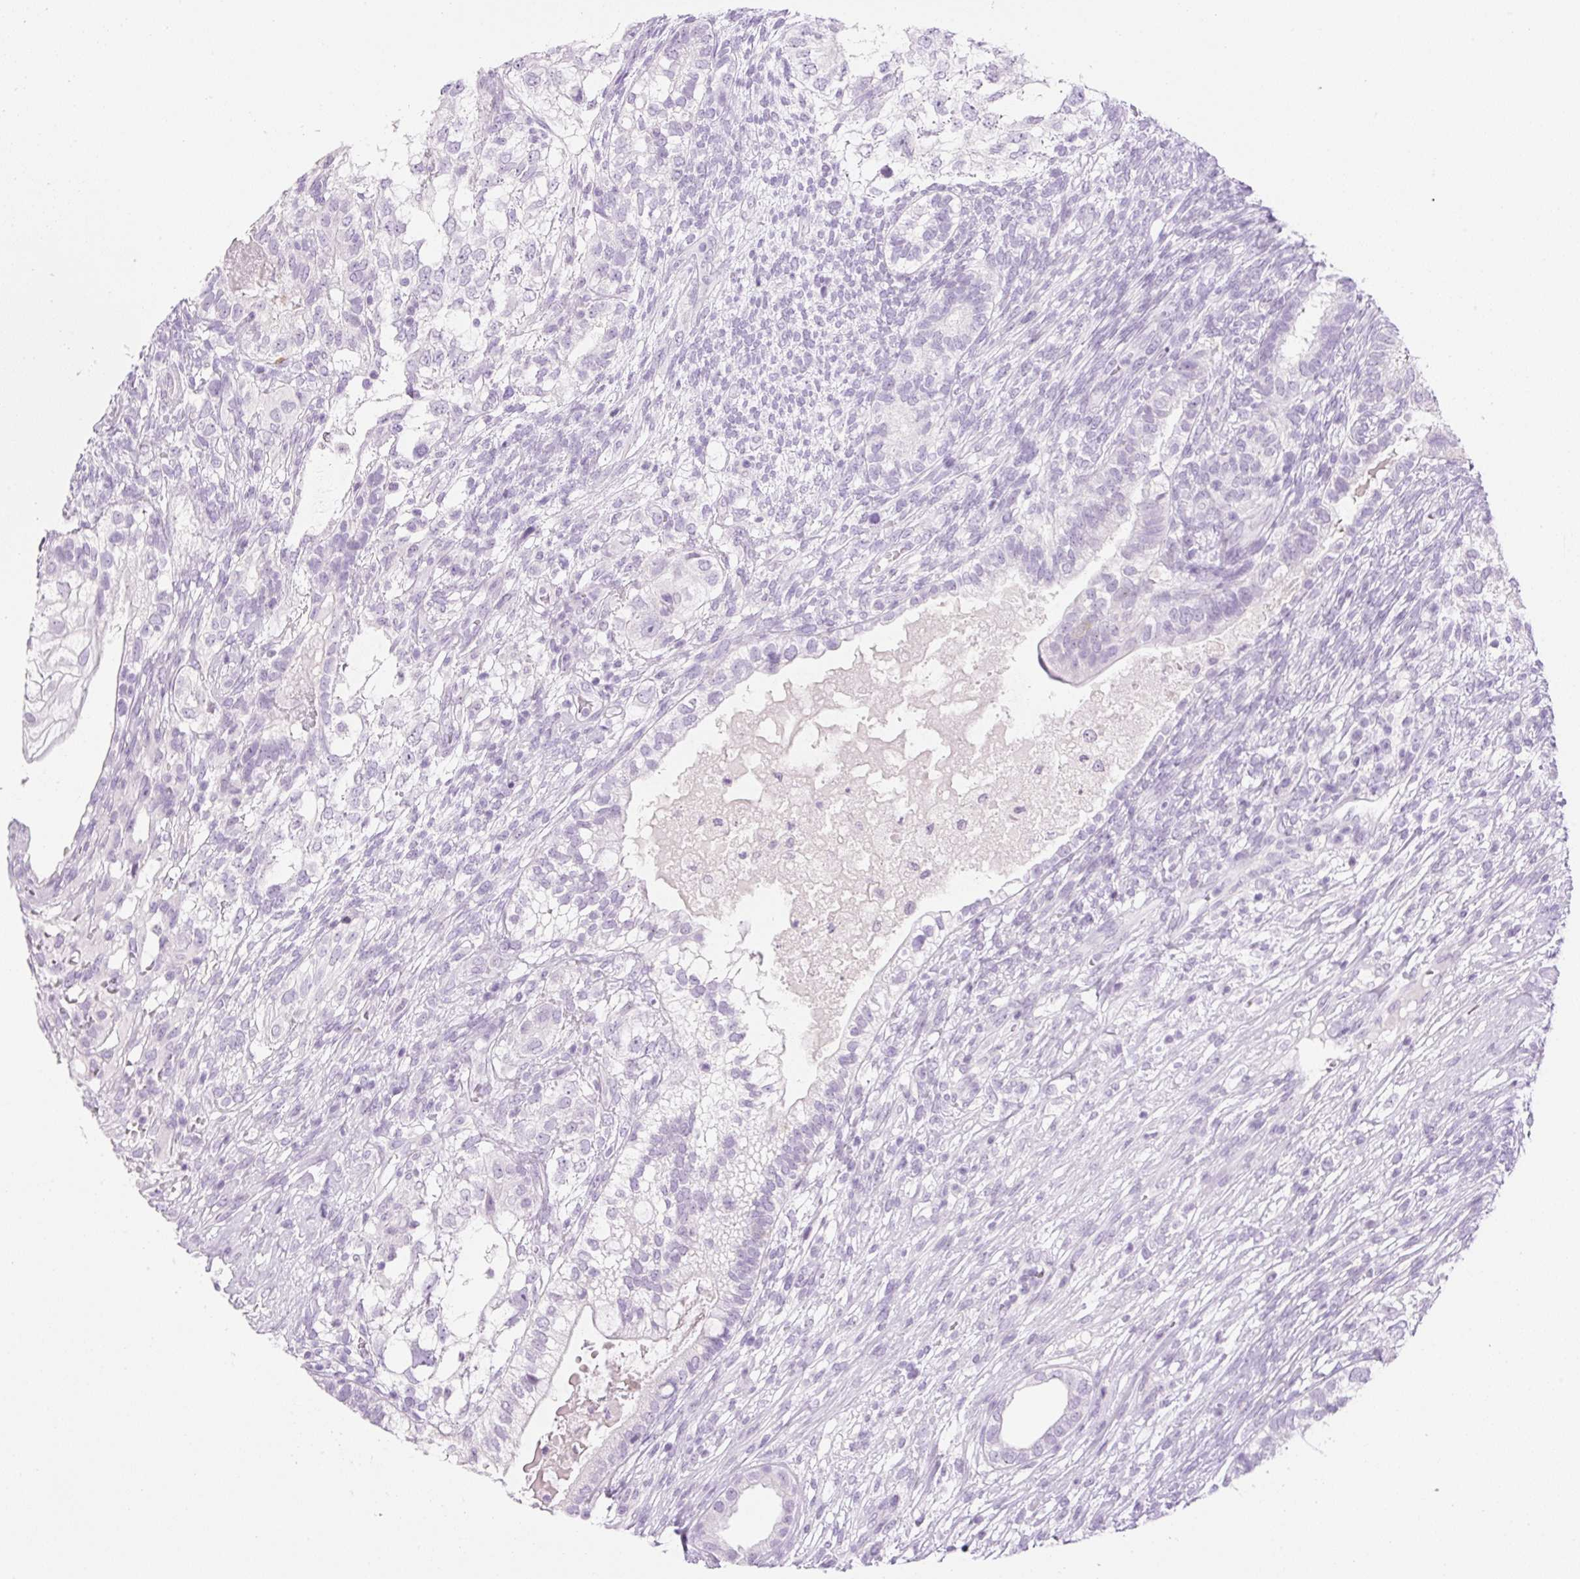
{"staining": {"intensity": "negative", "quantity": "none", "location": "none"}, "tissue": "testis cancer", "cell_type": "Tumor cells", "image_type": "cancer", "snomed": [{"axis": "morphology", "description": "Seminoma, NOS"}, {"axis": "morphology", "description": "Carcinoma, Embryonal, NOS"}, {"axis": "topography", "description": "Testis"}], "caption": "The image displays no significant staining in tumor cells of testis cancer (seminoma).", "gene": "SP140L", "patient": {"sex": "male", "age": 41}}